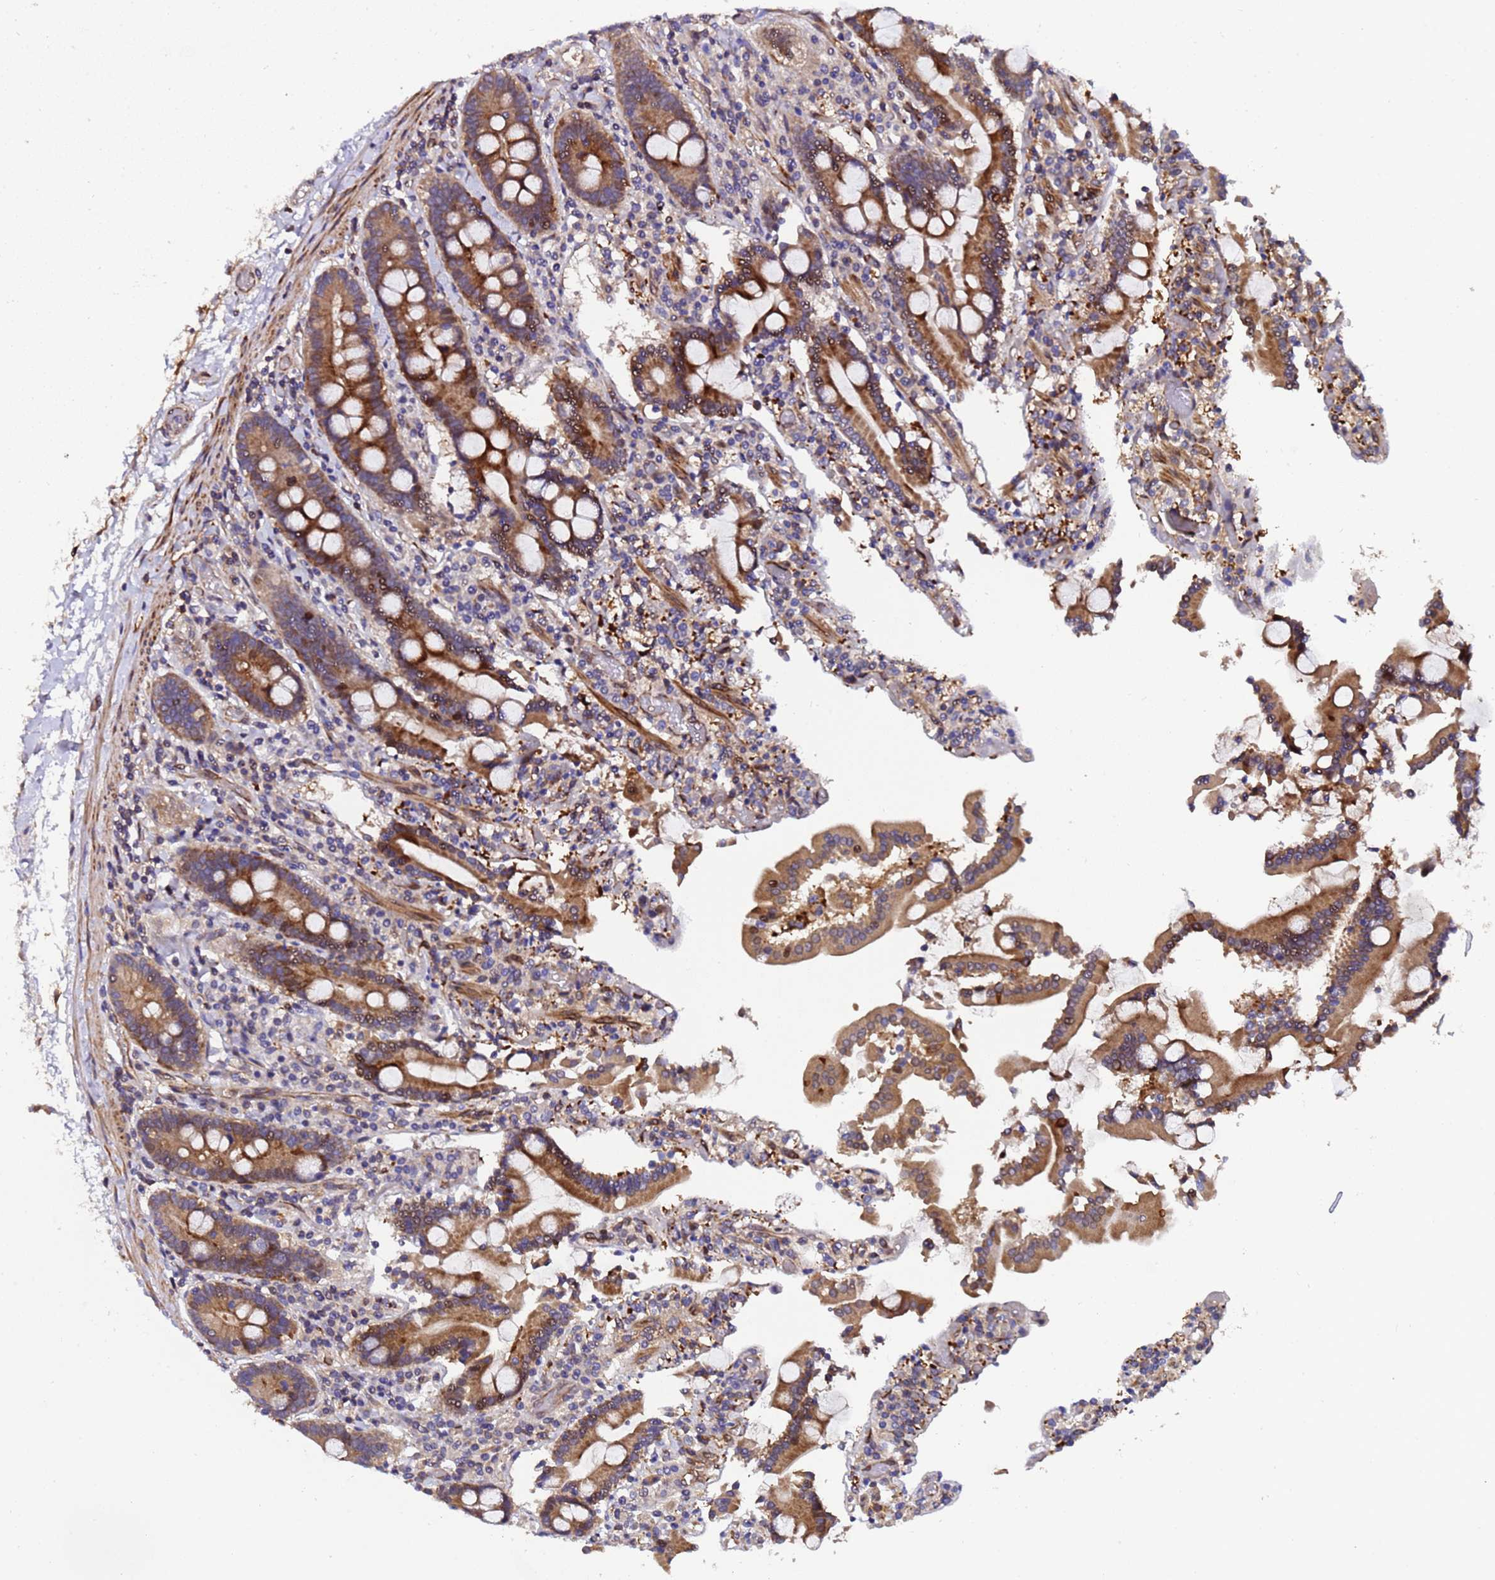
{"staining": {"intensity": "strong", "quantity": ">75%", "location": "cytoplasmic/membranous"}, "tissue": "duodenum", "cell_type": "Glandular cells", "image_type": "normal", "snomed": [{"axis": "morphology", "description": "Normal tissue, NOS"}, {"axis": "topography", "description": "Duodenum"}], "caption": "DAB immunohistochemical staining of benign duodenum shows strong cytoplasmic/membranous protein staining in about >75% of glandular cells.", "gene": "MOCS1", "patient": {"sex": "male", "age": 55}}